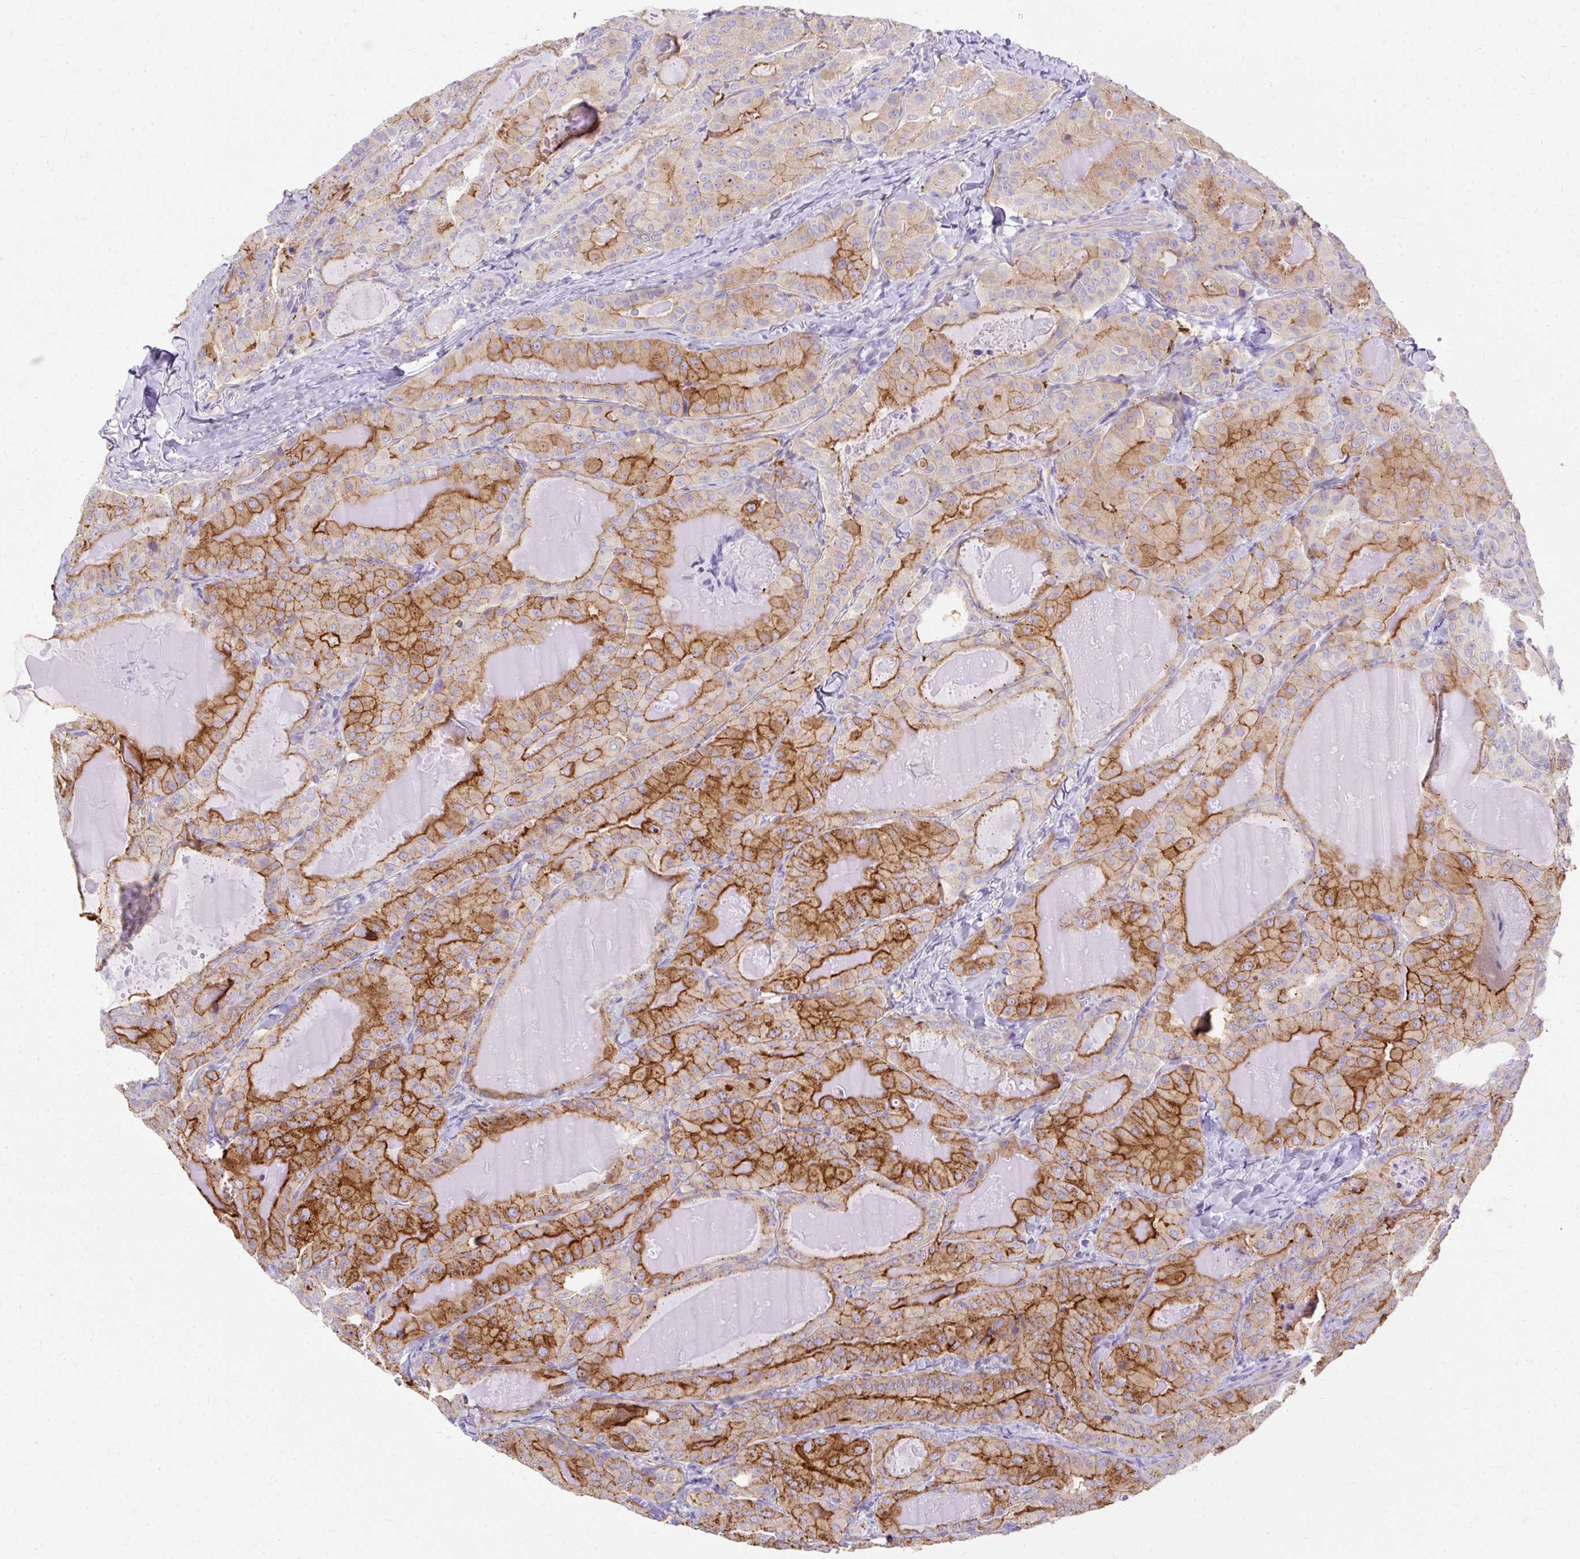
{"staining": {"intensity": "moderate", "quantity": ">75%", "location": "cytoplasmic/membranous"}, "tissue": "thyroid cancer", "cell_type": "Tumor cells", "image_type": "cancer", "snomed": [{"axis": "morphology", "description": "Papillary adenocarcinoma, NOS"}, {"axis": "topography", "description": "Thyroid gland"}], "caption": "Thyroid cancer stained for a protein demonstrates moderate cytoplasmic/membranous positivity in tumor cells.", "gene": "MYO6", "patient": {"sex": "female", "age": 68}}